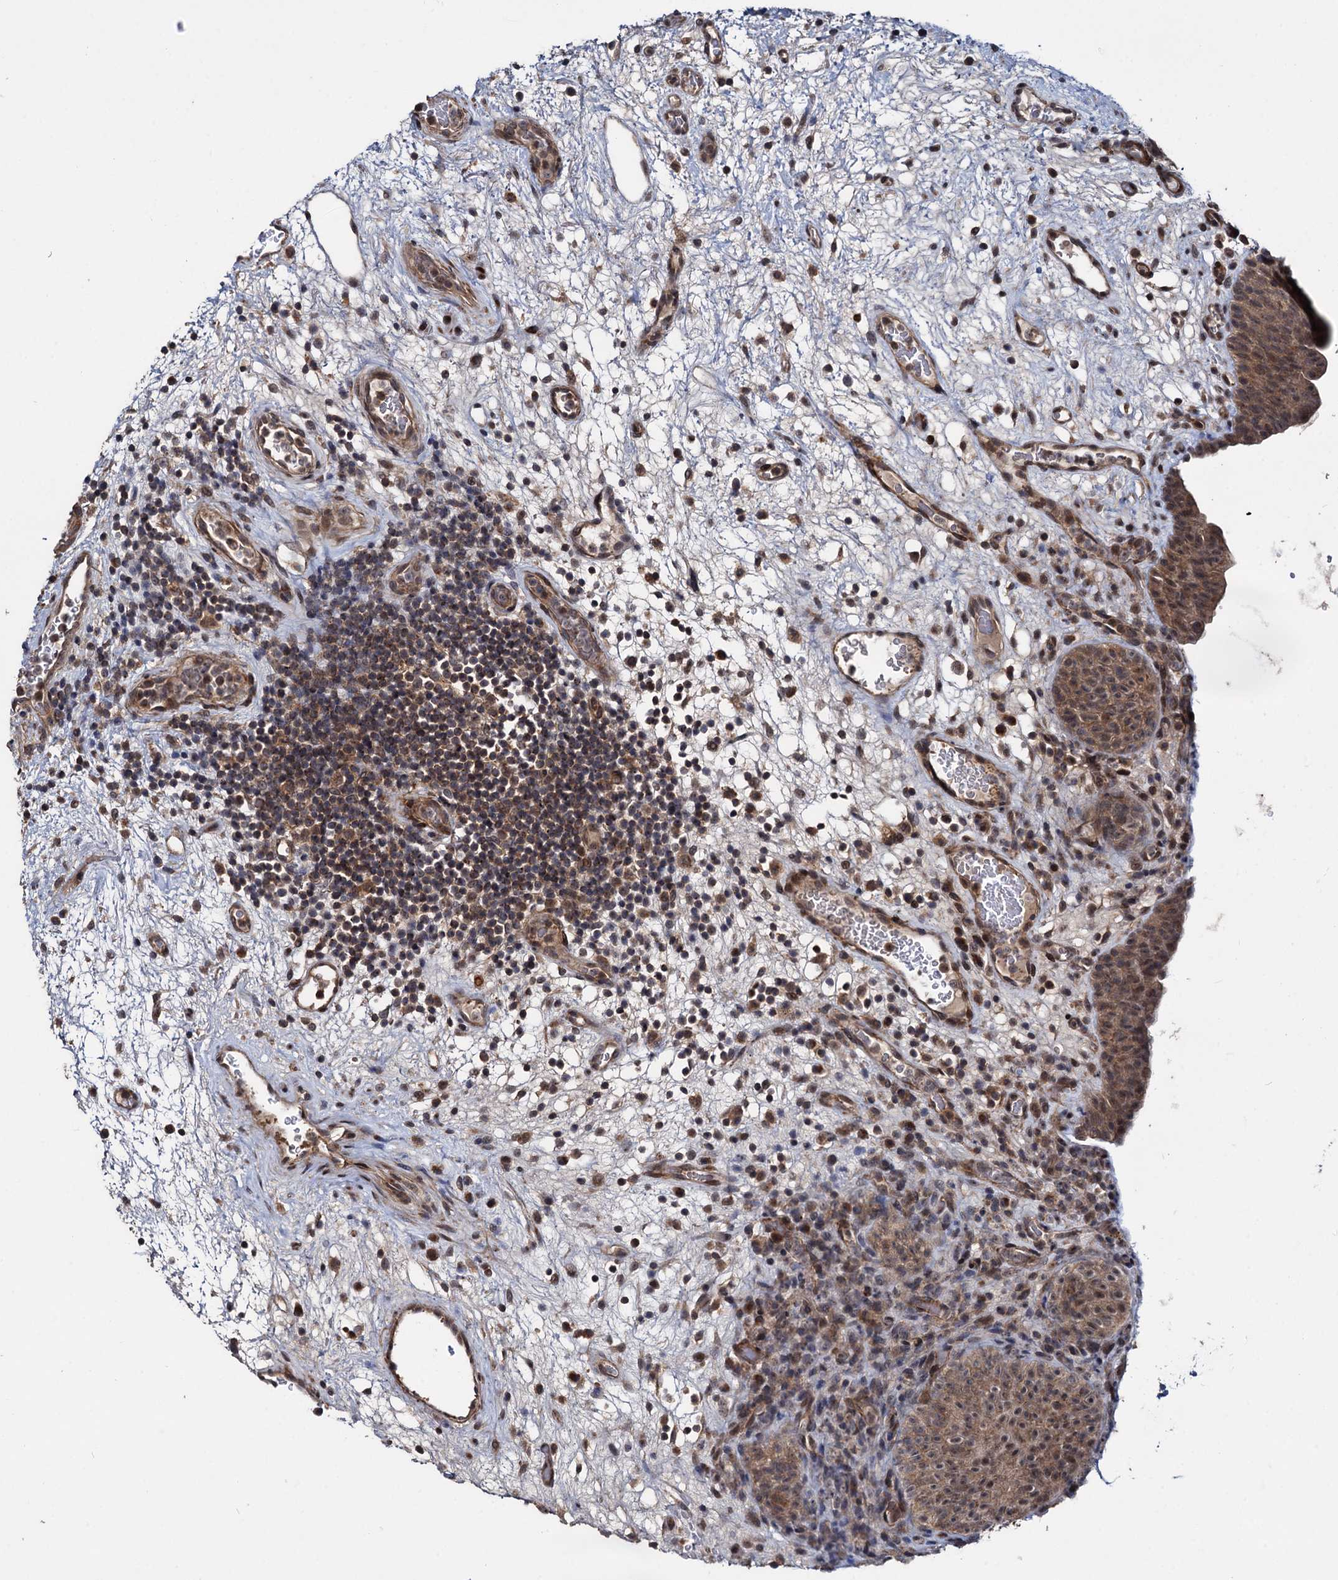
{"staining": {"intensity": "moderate", "quantity": ">75%", "location": "cytoplasmic/membranous"}, "tissue": "urinary bladder", "cell_type": "Urothelial cells", "image_type": "normal", "snomed": [{"axis": "morphology", "description": "Normal tissue, NOS"}, {"axis": "topography", "description": "Urinary bladder"}], "caption": "IHC (DAB (3,3'-diaminobenzidine)) staining of unremarkable human urinary bladder exhibits moderate cytoplasmic/membranous protein staining in approximately >75% of urothelial cells. The protein is shown in brown color, while the nuclei are stained blue.", "gene": "ARHGAP42", "patient": {"sex": "male", "age": 71}}